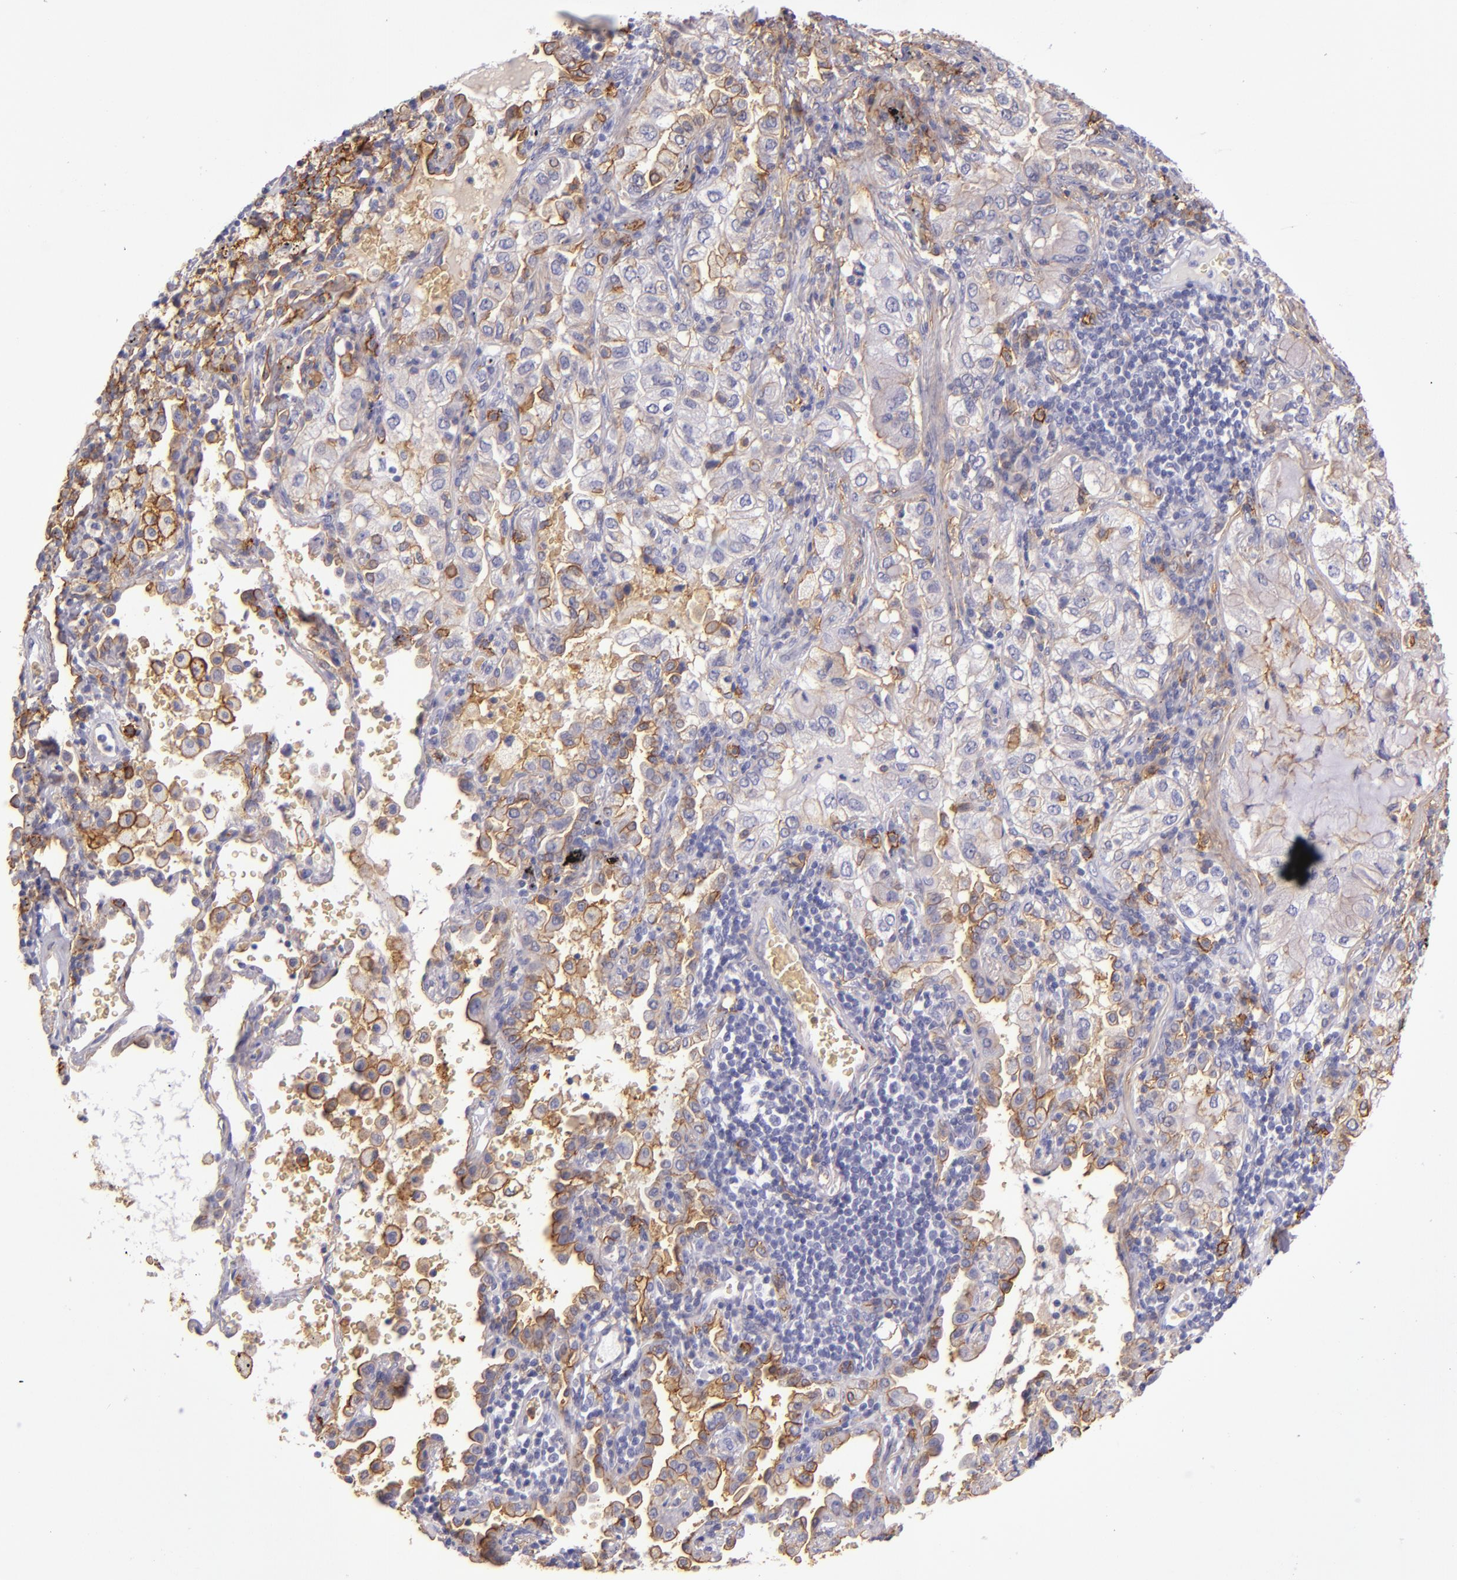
{"staining": {"intensity": "strong", "quantity": "25%-75%", "location": "cytoplasmic/membranous"}, "tissue": "lung cancer", "cell_type": "Tumor cells", "image_type": "cancer", "snomed": [{"axis": "morphology", "description": "Adenocarcinoma, NOS"}, {"axis": "topography", "description": "Lung"}], "caption": "Immunohistochemistry of adenocarcinoma (lung) reveals high levels of strong cytoplasmic/membranous staining in approximately 25%-75% of tumor cells.", "gene": "CD9", "patient": {"sex": "female", "age": 50}}